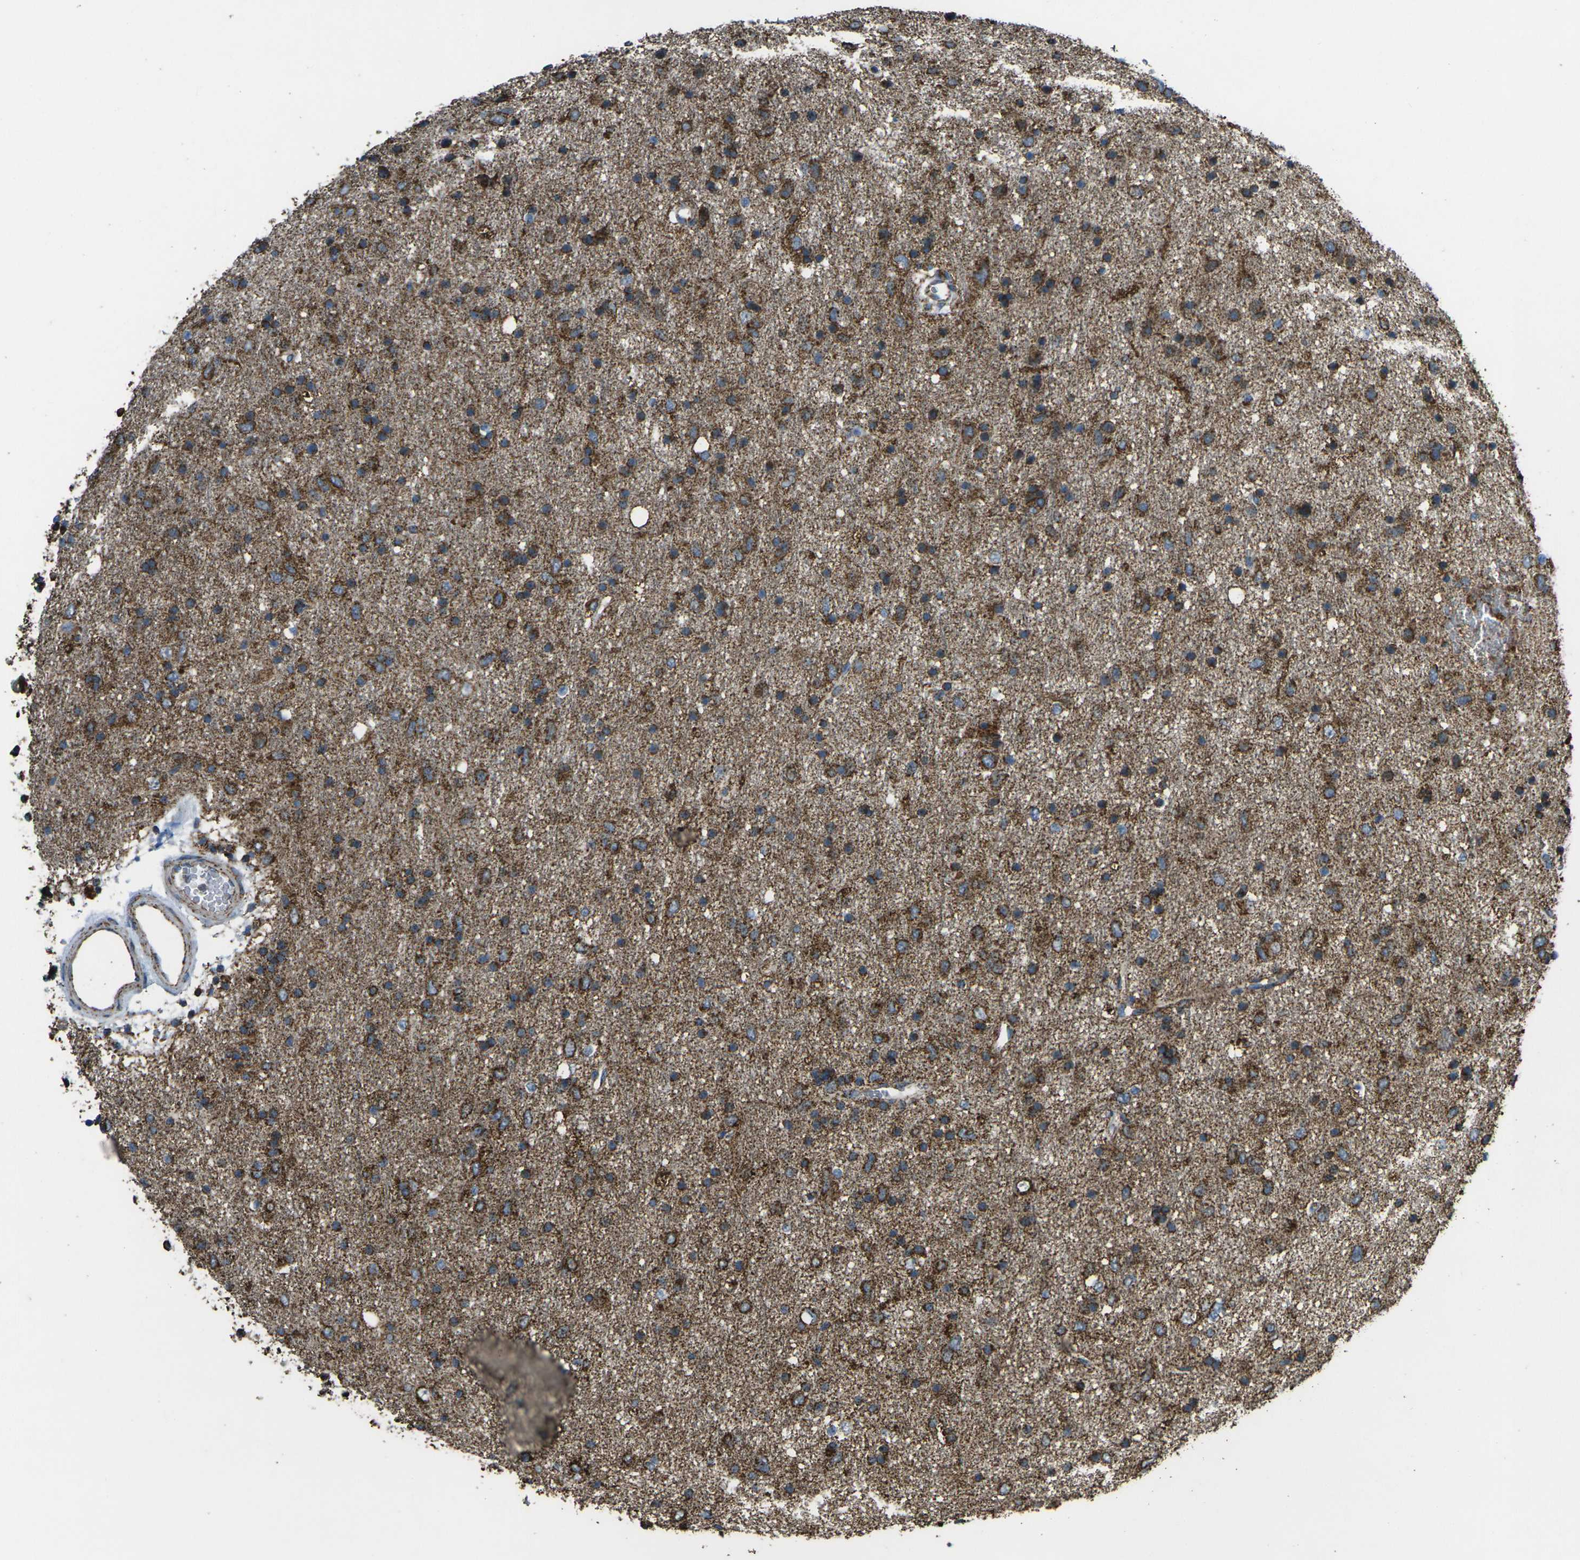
{"staining": {"intensity": "strong", "quantity": ">75%", "location": "cytoplasmic/membranous"}, "tissue": "glioma", "cell_type": "Tumor cells", "image_type": "cancer", "snomed": [{"axis": "morphology", "description": "Glioma, malignant, Low grade"}, {"axis": "topography", "description": "Brain"}], "caption": "Strong cytoplasmic/membranous positivity for a protein is present in about >75% of tumor cells of glioma using immunohistochemistry.", "gene": "KLHL5", "patient": {"sex": "male", "age": 77}}